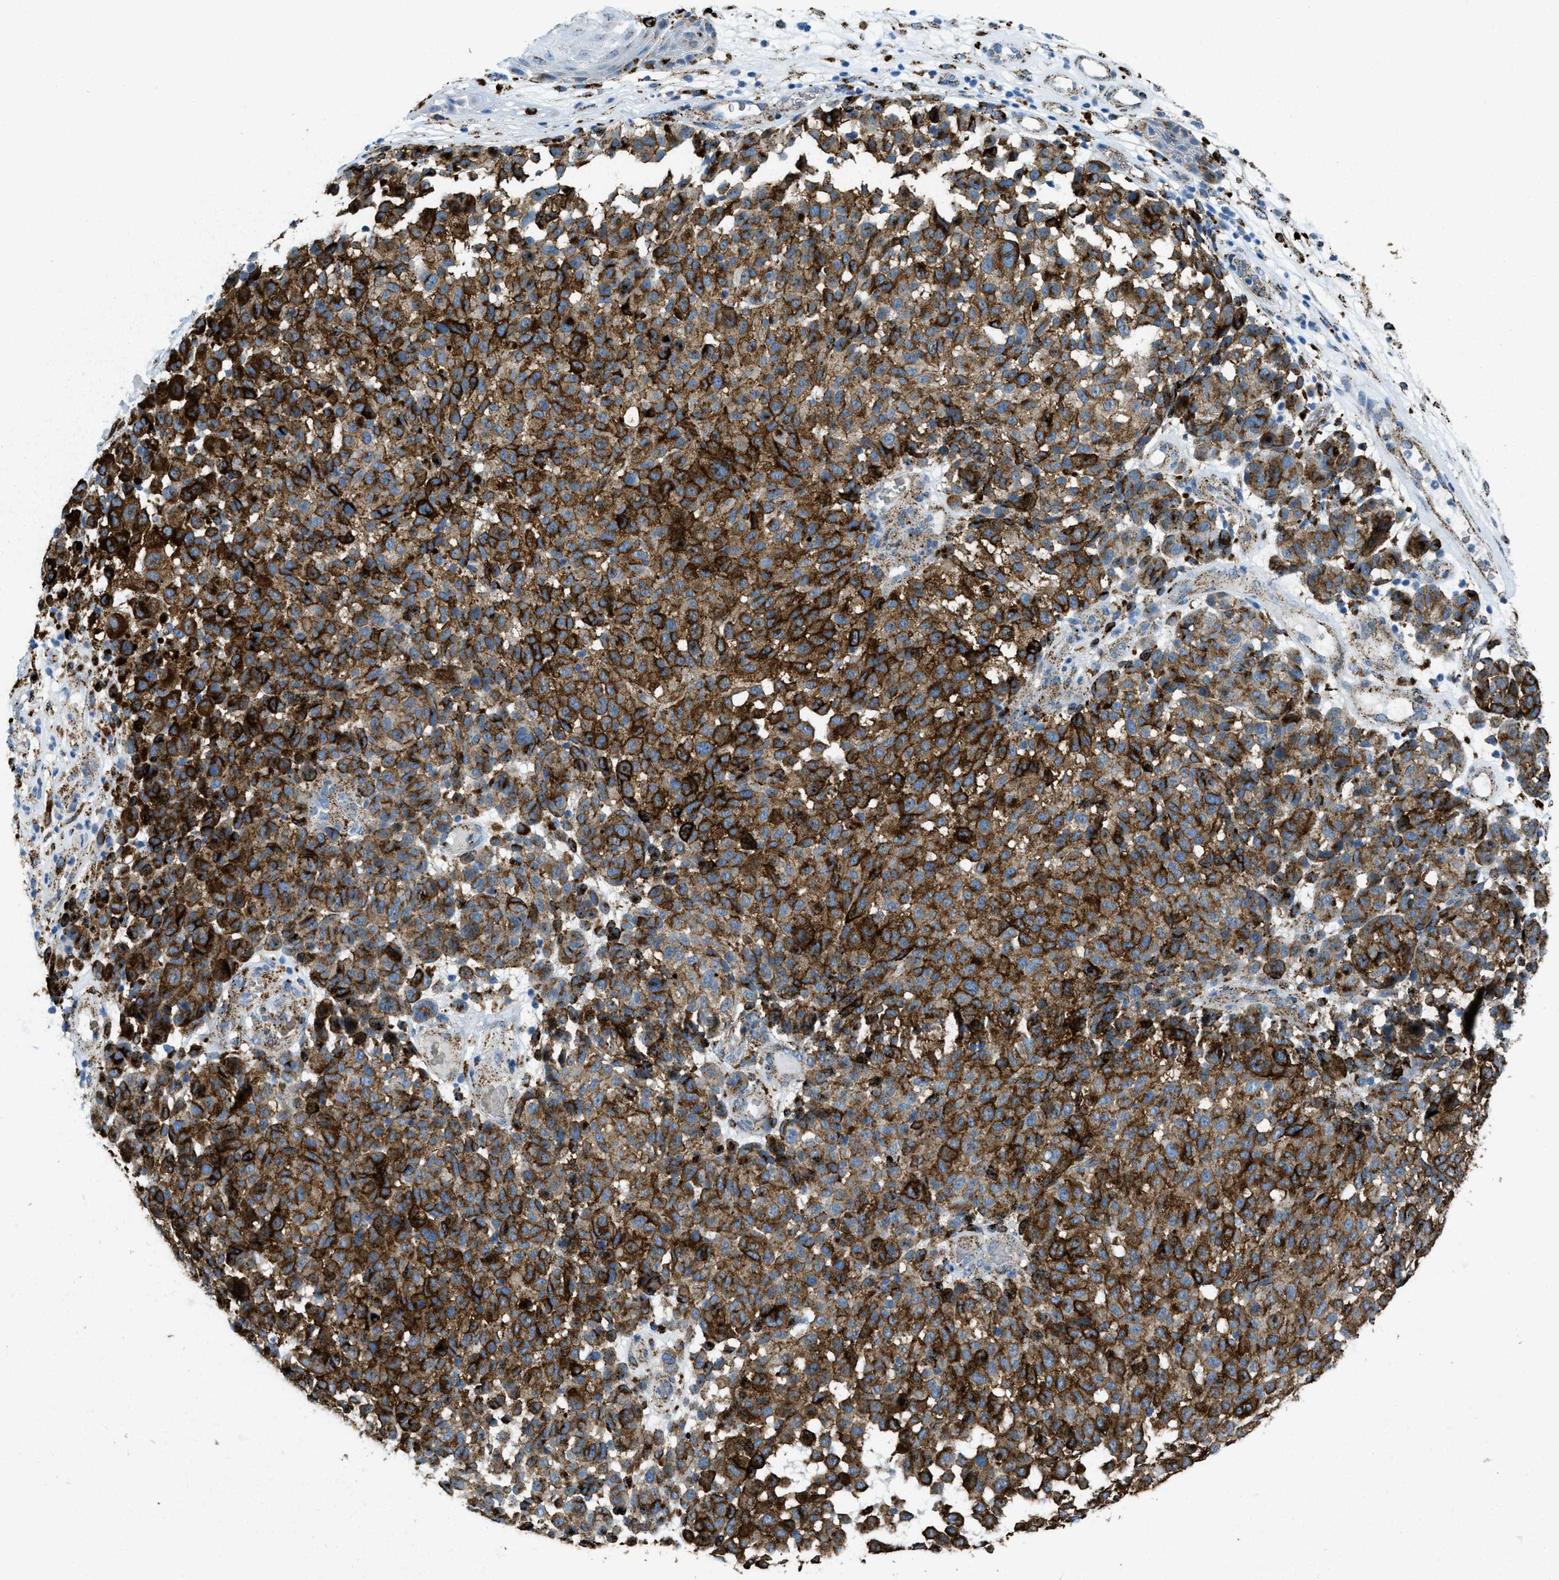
{"staining": {"intensity": "strong", "quantity": ">75%", "location": "cytoplasmic/membranous"}, "tissue": "melanoma", "cell_type": "Tumor cells", "image_type": "cancer", "snomed": [{"axis": "morphology", "description": "Malignant melanoma, NOS"}, {"axis": "topography", "description": "Skin"}], "caption": "A high amount of strong cytoplasmic/membranous positivity is appreciated in approximately >75% of tumor cells in melanoma tissue. (Stains: DAB in brown, nuclei in blue, Microscopy: brightfield microscopy at high magnification).", "gene": "SCARB2", "patient": {"sex": "male", "age": 59}}